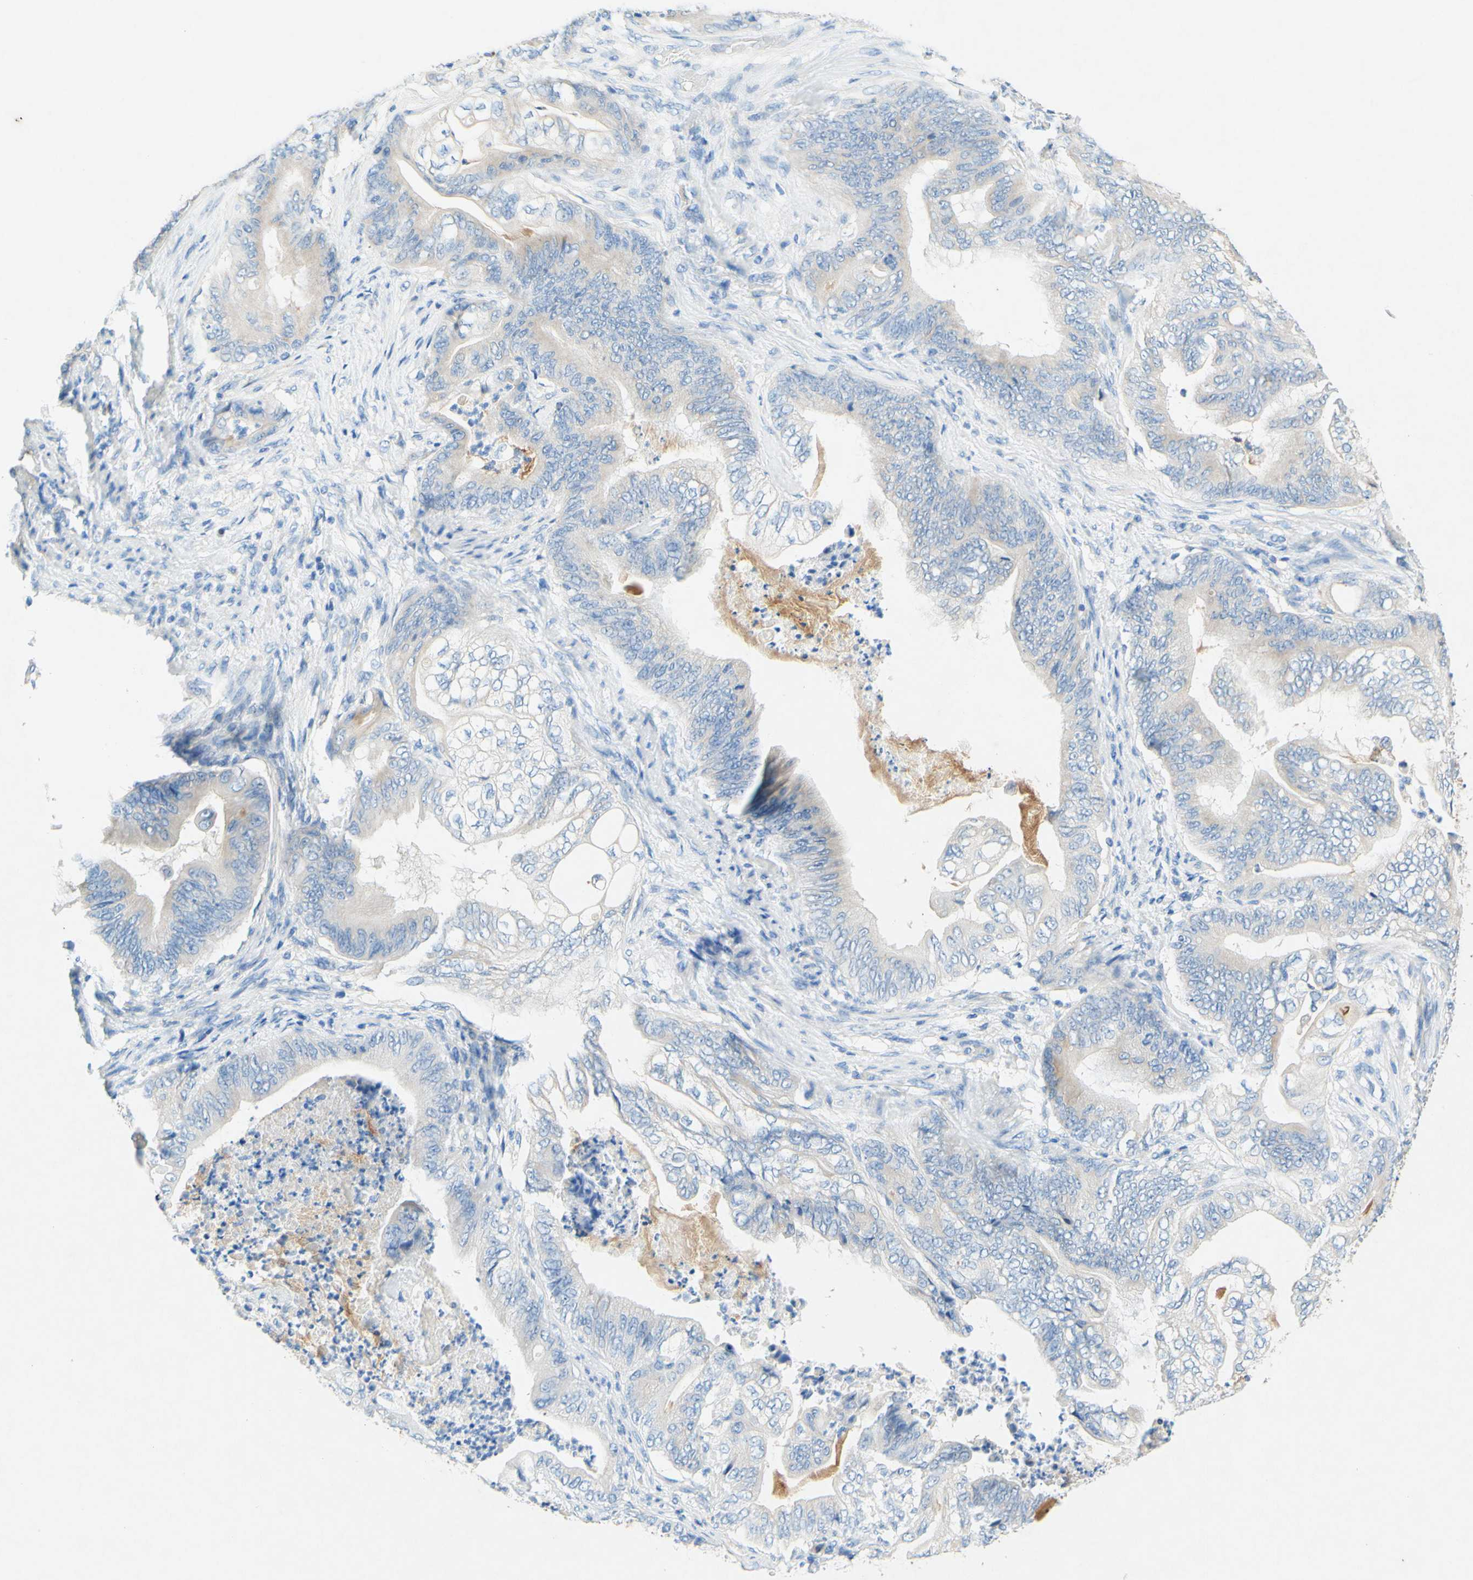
{"staining": {"intensity": "weak", "quantity": "25%-75%", "location": "cytoplasmic/membranous"}, "tissue": "stomach cancer", "cell_type": "Tumor cells", "image_type": "cancer", "snomed": [{"axis": "morphology", "description": "Adenocarcinoma, NOS"}, {"axis": "topography", "description": "Stomach"}], "caption": "Protein expression analysis of human stomach cancer (adenocarcinoma) reveals weak cytoplasmic/membranous expression in about 25%-75% of tumor cells.", "gene": "SLC46A1", "patient": {"sex": "female", "age": 73}}